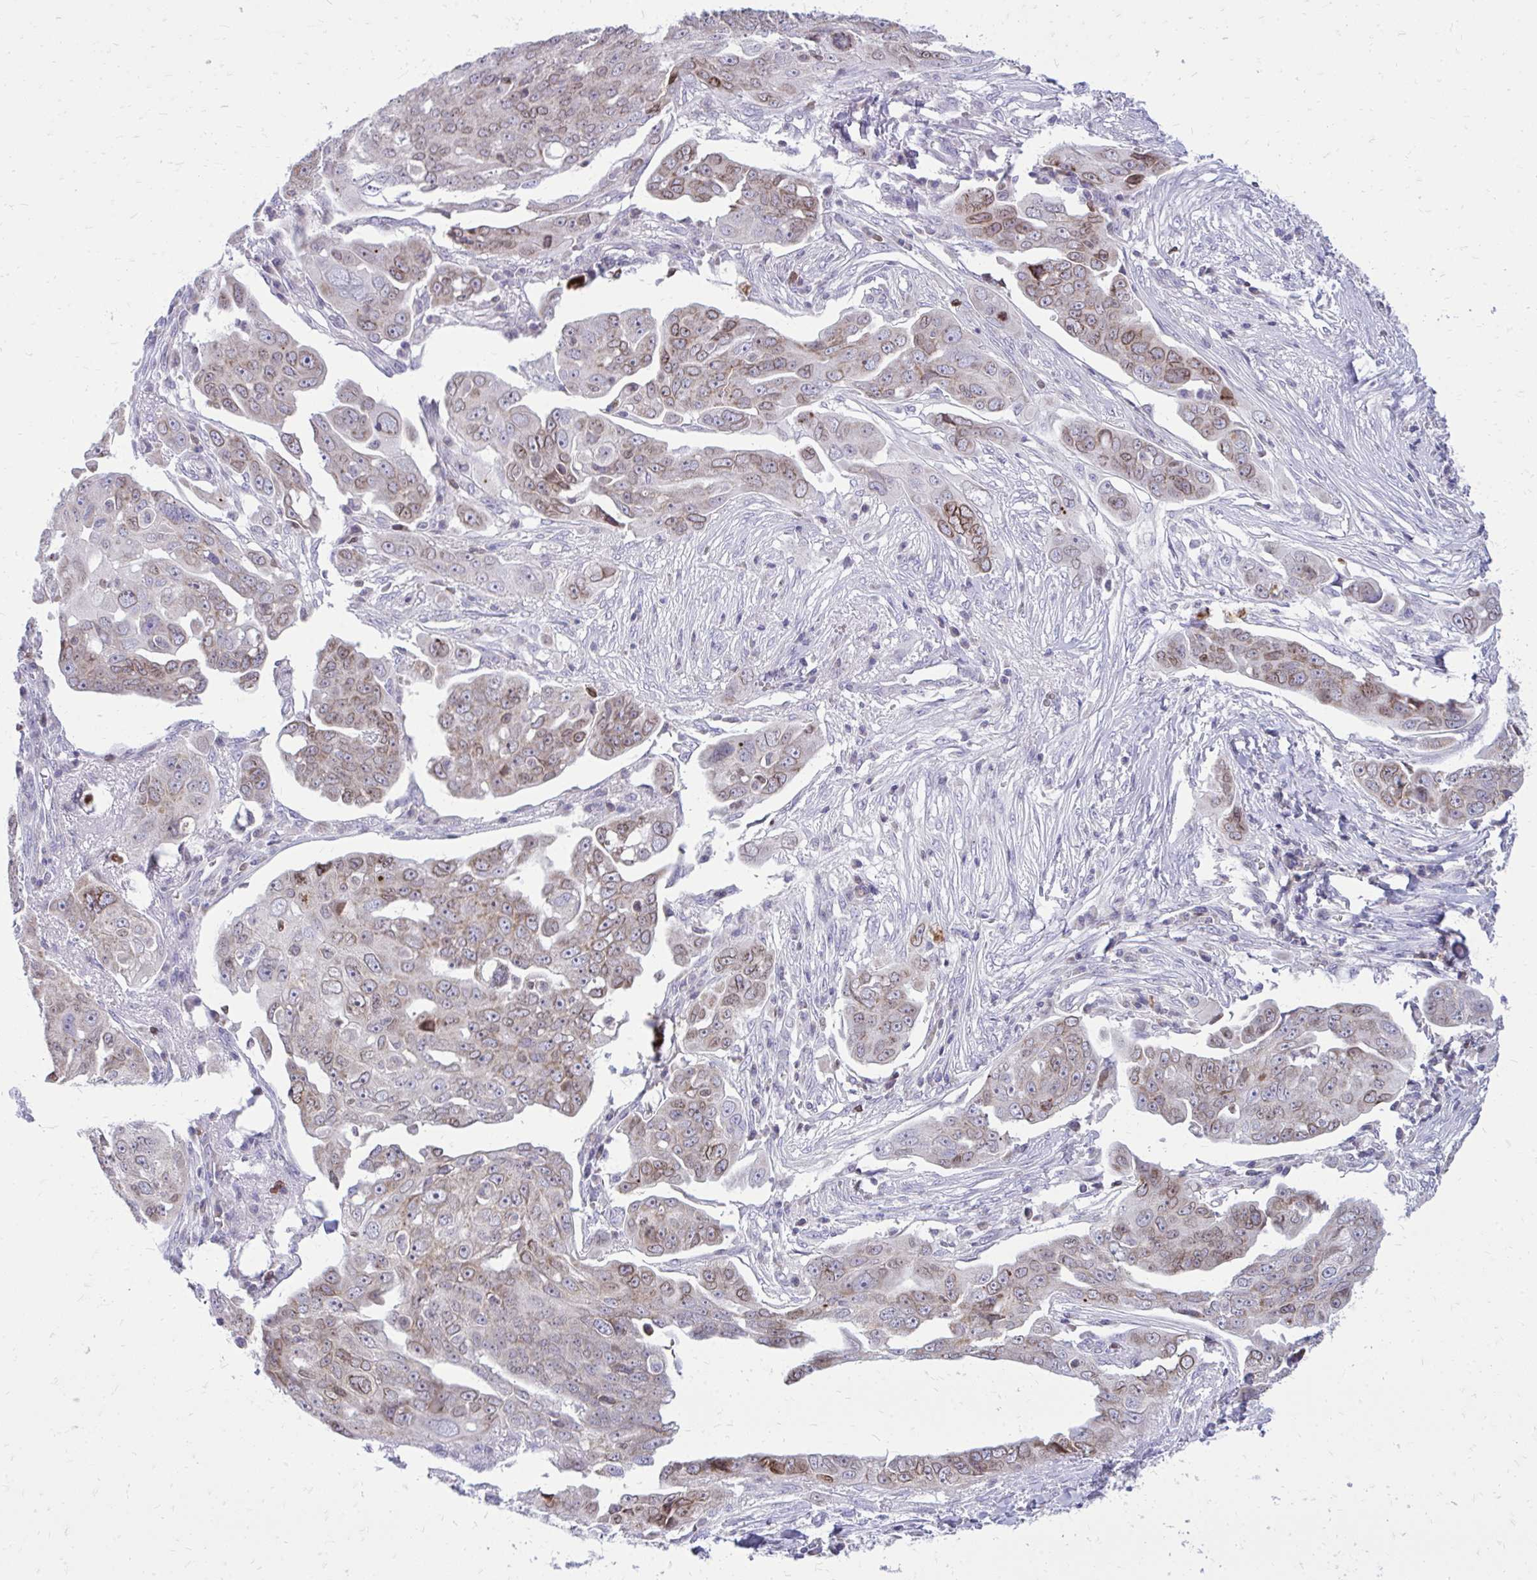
{"staining": {"intensity": "weak", "quantity": "<25%", "location": "cytoplasmic/membranous,nuclear"}, "tissue": "ovarian cancer", "cell_type": "Tumor cells", "image_type": "cancer", "snomed": [{"axis": "morphology", "description": "Carcinoma, endometroid"}, {"axis": "topography", "description": "Ovary"}], "caption": "High power microscopy photomicrograph of an IHC photomicrograph of ovarian endometroid carcinoma, revealing no significant expression in tumor cells. (Stains: DAB (3,3'-diaminobenzidine) immunohistochemistry with hematoxylin counter stain, Microscopy: brightfield microscopy at high magnification).", "gene": "RPS6KA2", "patient": {"sex": "female", "age": 70}}